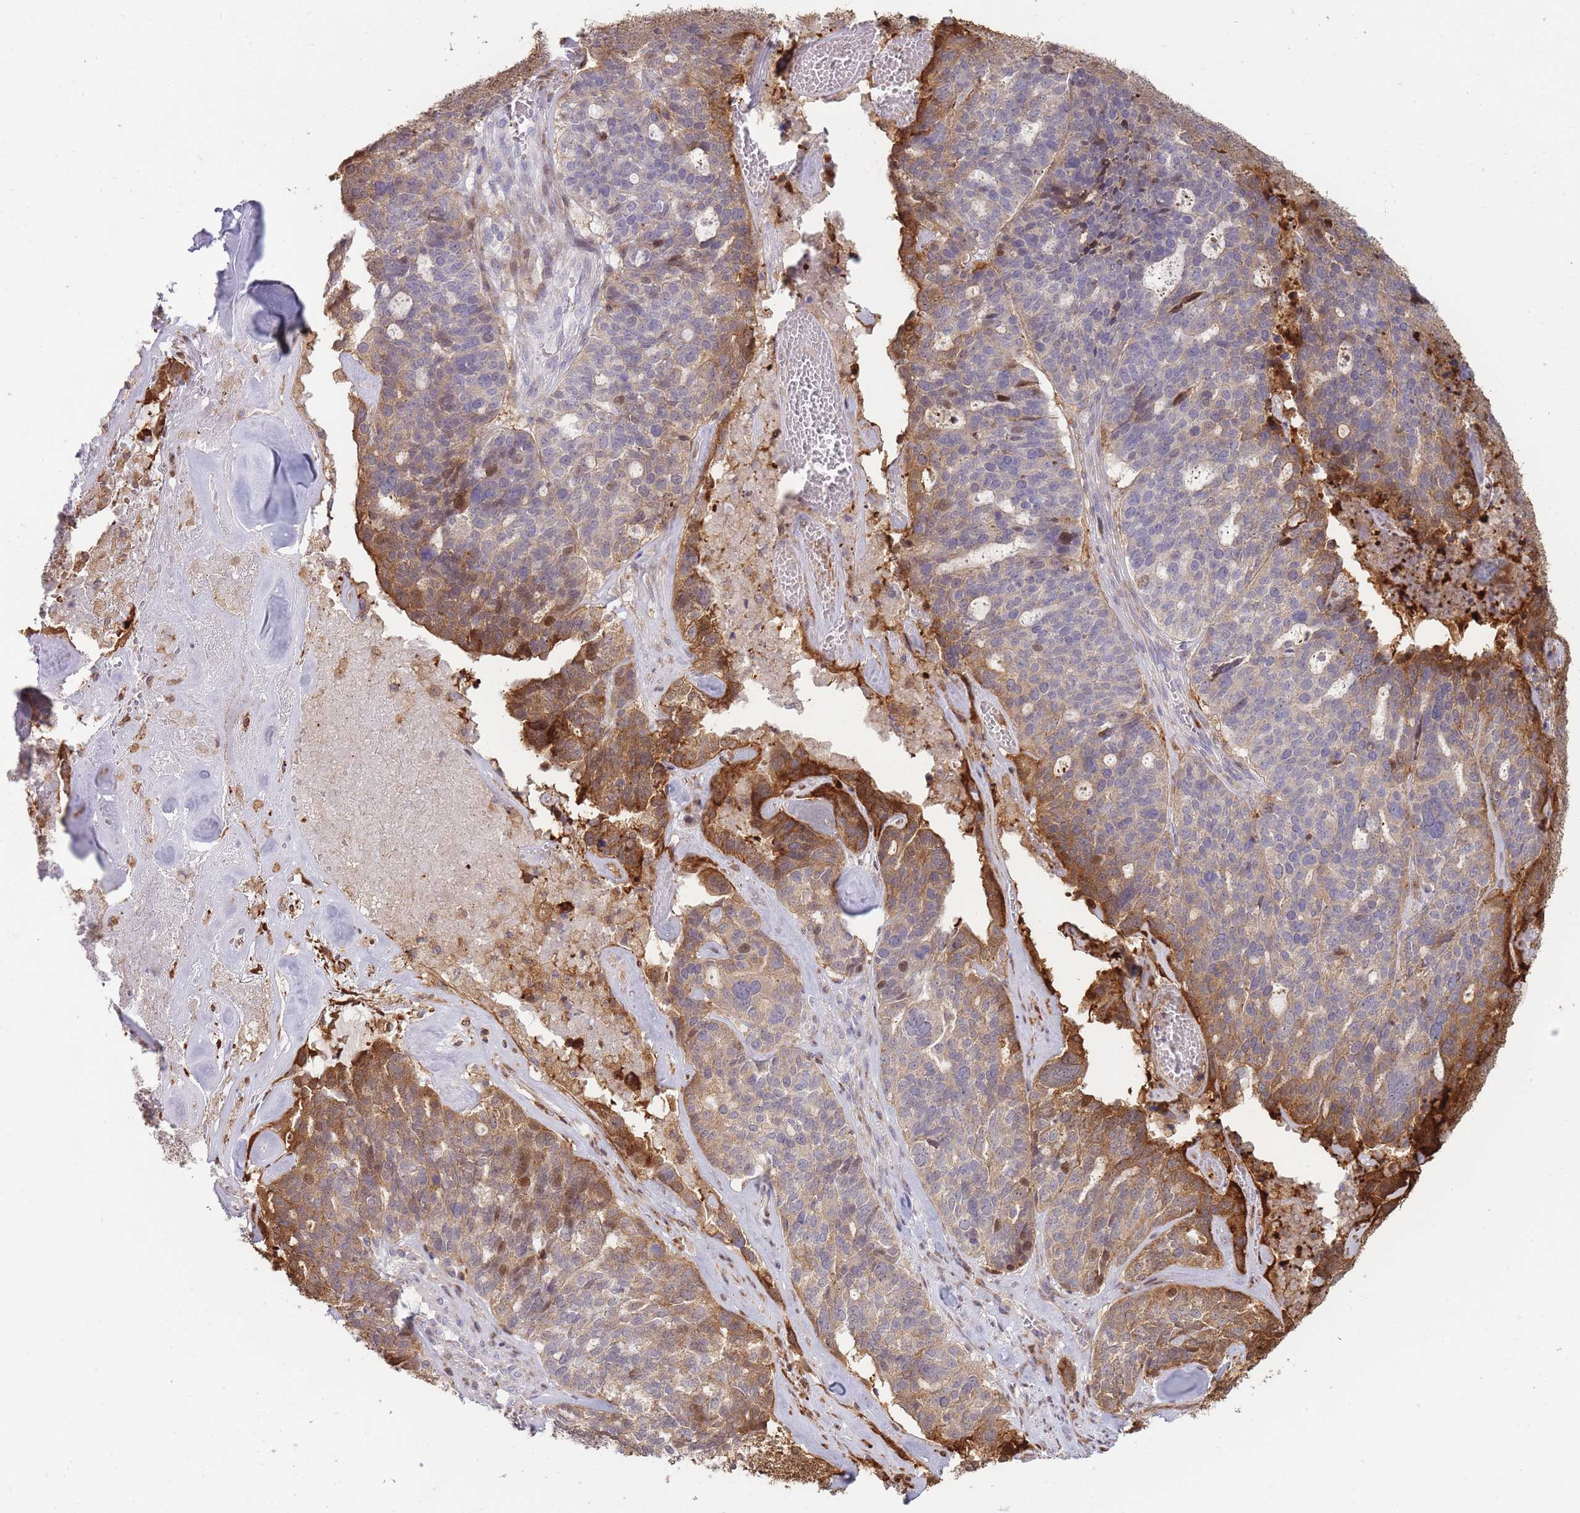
{"staining": {"intensity": "moderate", "quantity": "25%-75%", "location": "cytoplasmic/membranous"}, "tissue": "ovarian cancer", "cell_type": "Tumor cells", "image_type": "cancer", "snomed": [{"axis": "morphology", "description": "Cystadenocarcinoma, serous, NOS"}, {"axis": "topography", "description": "Ovary"}], "caption": "Ovarian cancer (serous cystadenocarcinoma) tissue shows moderate cytoplasmic/membranous staining in approximately 25%-75% of tumor cells, visualized by immunohistochemistry.", "gene": "PPP3R2", "patient": {"sex": "female", "age": 59}}